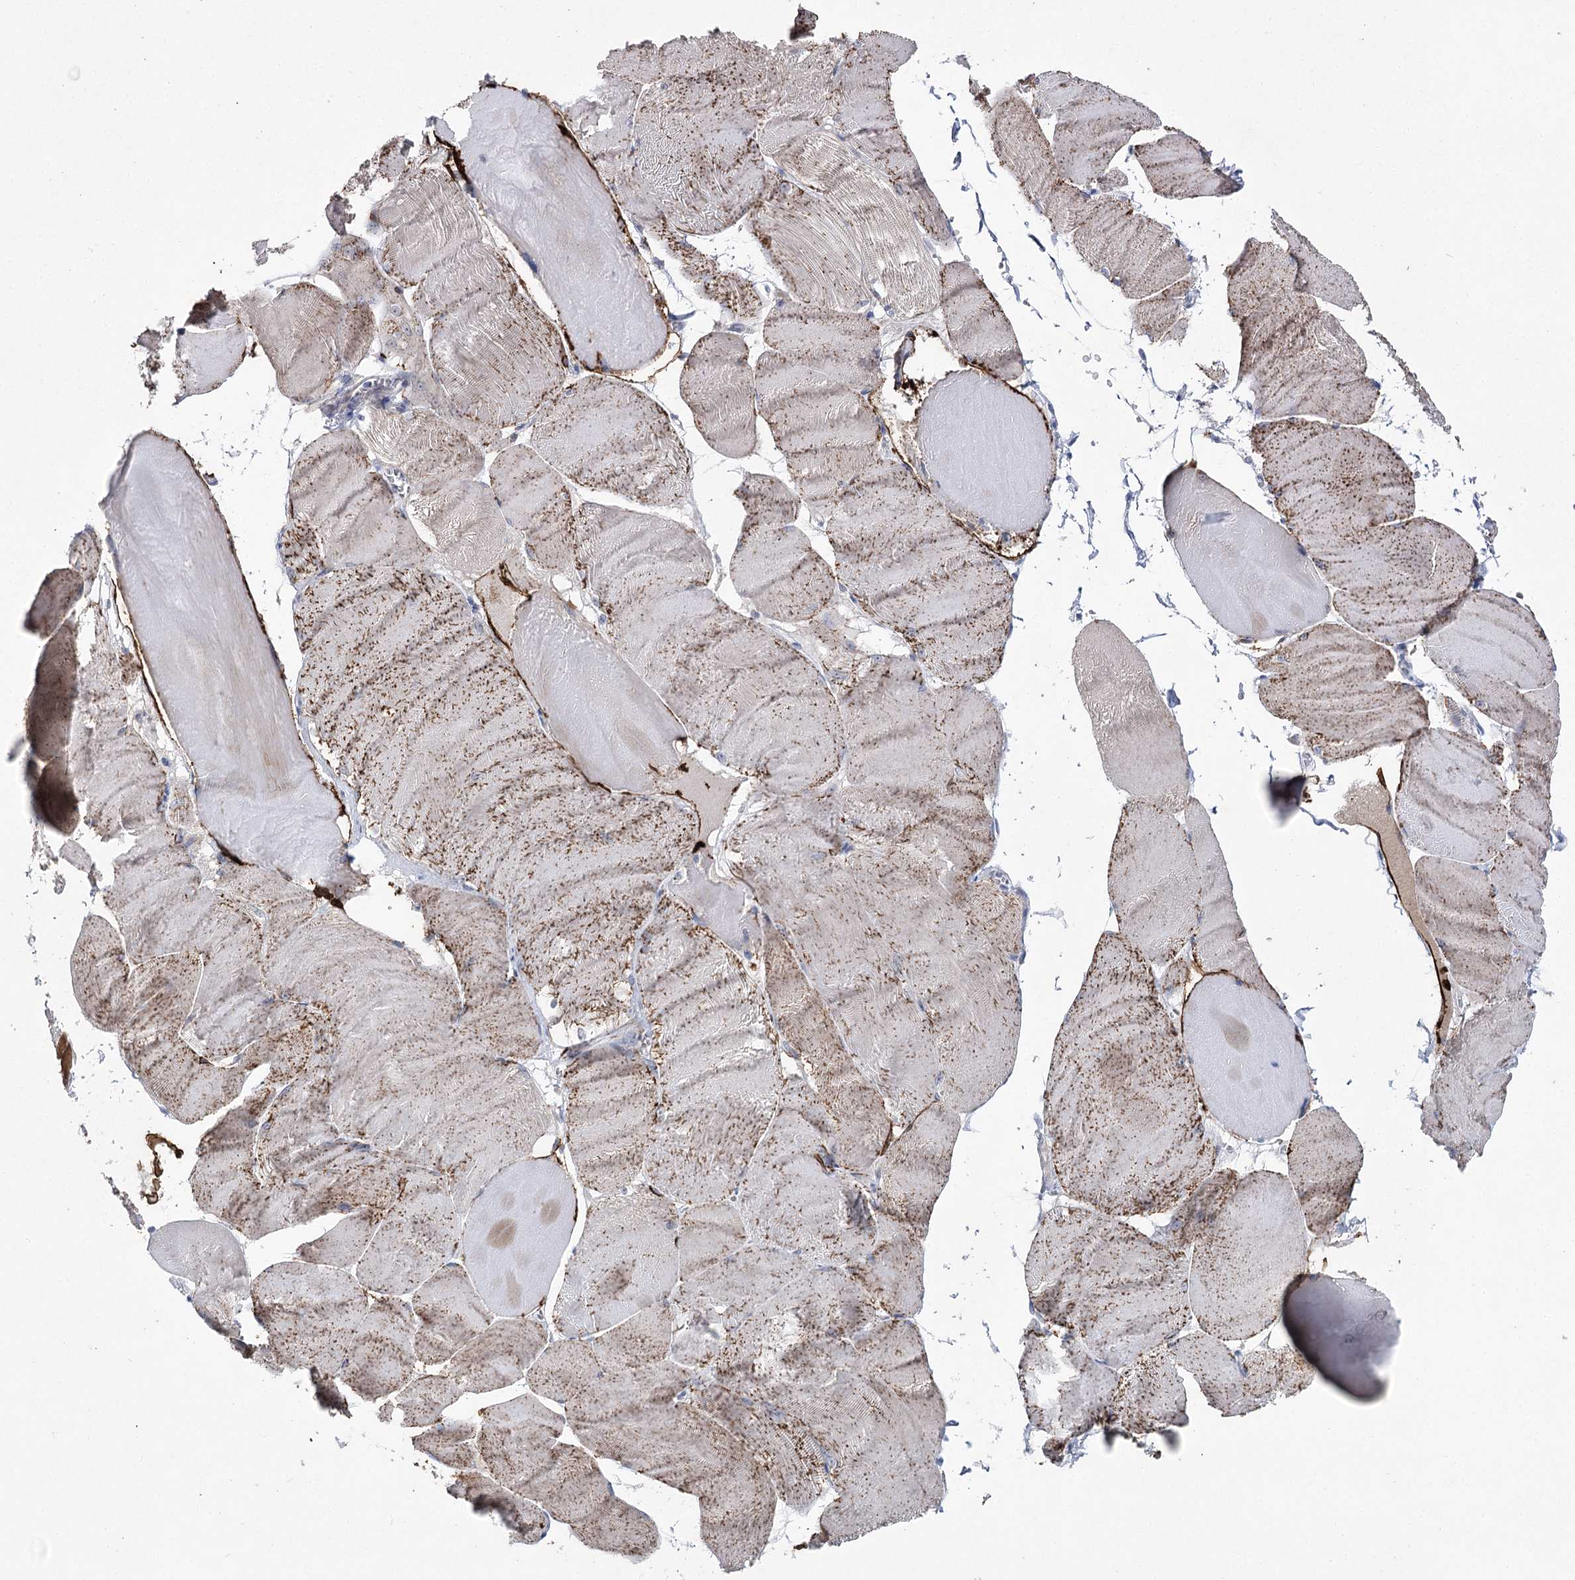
{"staining": {"intensity": "weak", "quantity": ">75%", "location": "cytoplasmic/membranous"}, "tissue": "skeletal muscle", "cell_type": "Myocytes", "image_type": "normal", "snomed": [{"axis": "morphology", "description": "Normal tissue, NOS"}, {"axis": "morphology", "description": "Basal cell carcinoma"}, {"axis": "topography", "description": "Skeletal muscle"}], "caption": "Protein staining of unremarkable skeletal muscle shows weak cytoplasmic/membranous positivity in about >75% of myocytes. (Stains: DAB (3,3'-diaminobenzidine) in brown, nuclei in blue, Microscopy: brightfield microscopy at high magnification).", "gene": "LRRC14B", "patient": {"sex": "female", "age": 64}}